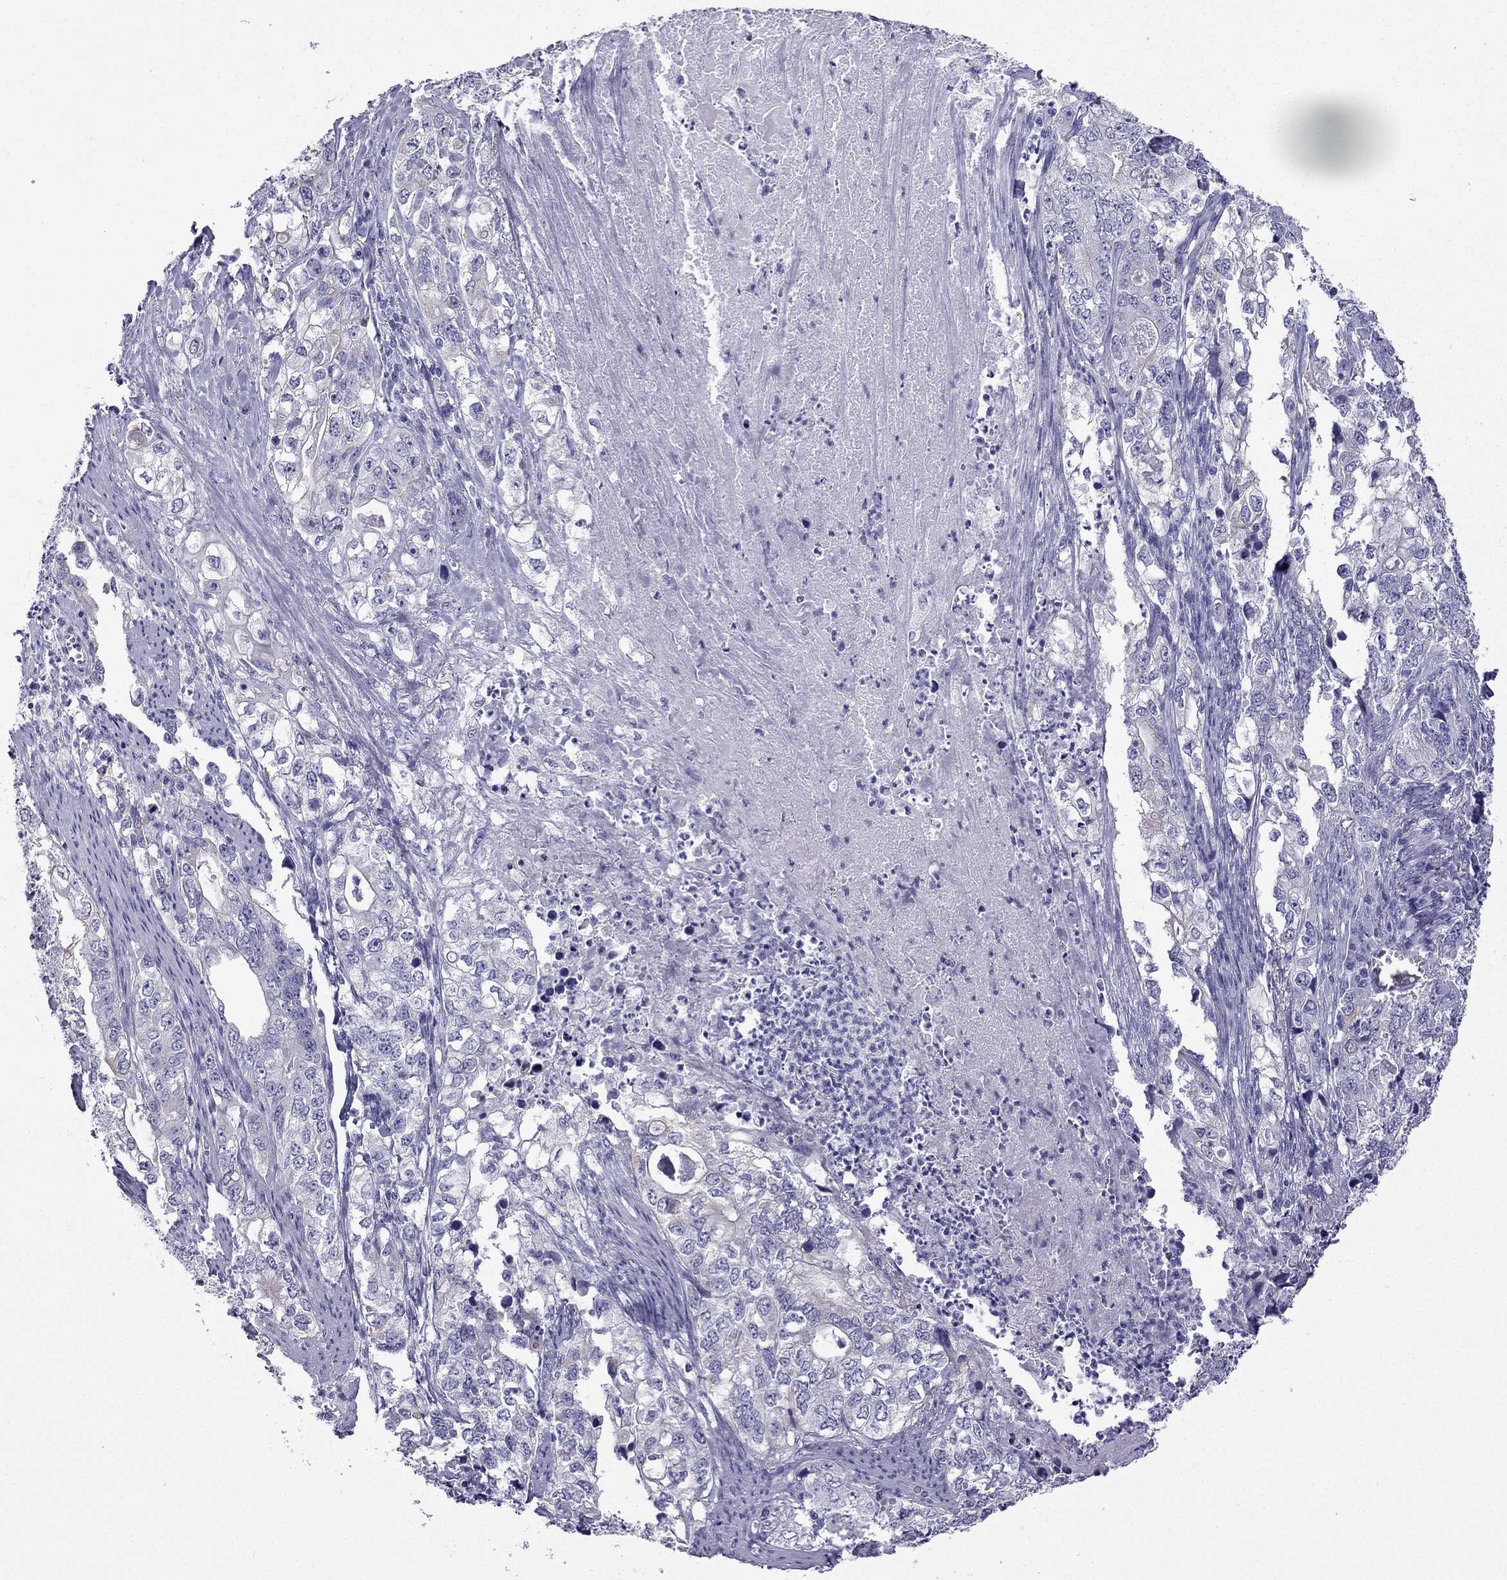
{"staining": {"intensity": "negative", "quantity": "none", "location": "none"}, "tissue": "stomach cancer", "cell_type": "Tumor cells", "image_type": "cancer", "snomed": [{"axis": "morphology", "description": "Adenocarcinoma, NOS"}, {"axis": "topography", "description": "Stomach, lower"}], "caption": "Tumor cells are negative for brown protein staining in stomach cancer. (DAB (3,3'-diaminobenzidine) IHC visualized using brightfield microscopy, high magnification).", "gene": "GJA8", "patient": {"sex": "female", "age": 72}}